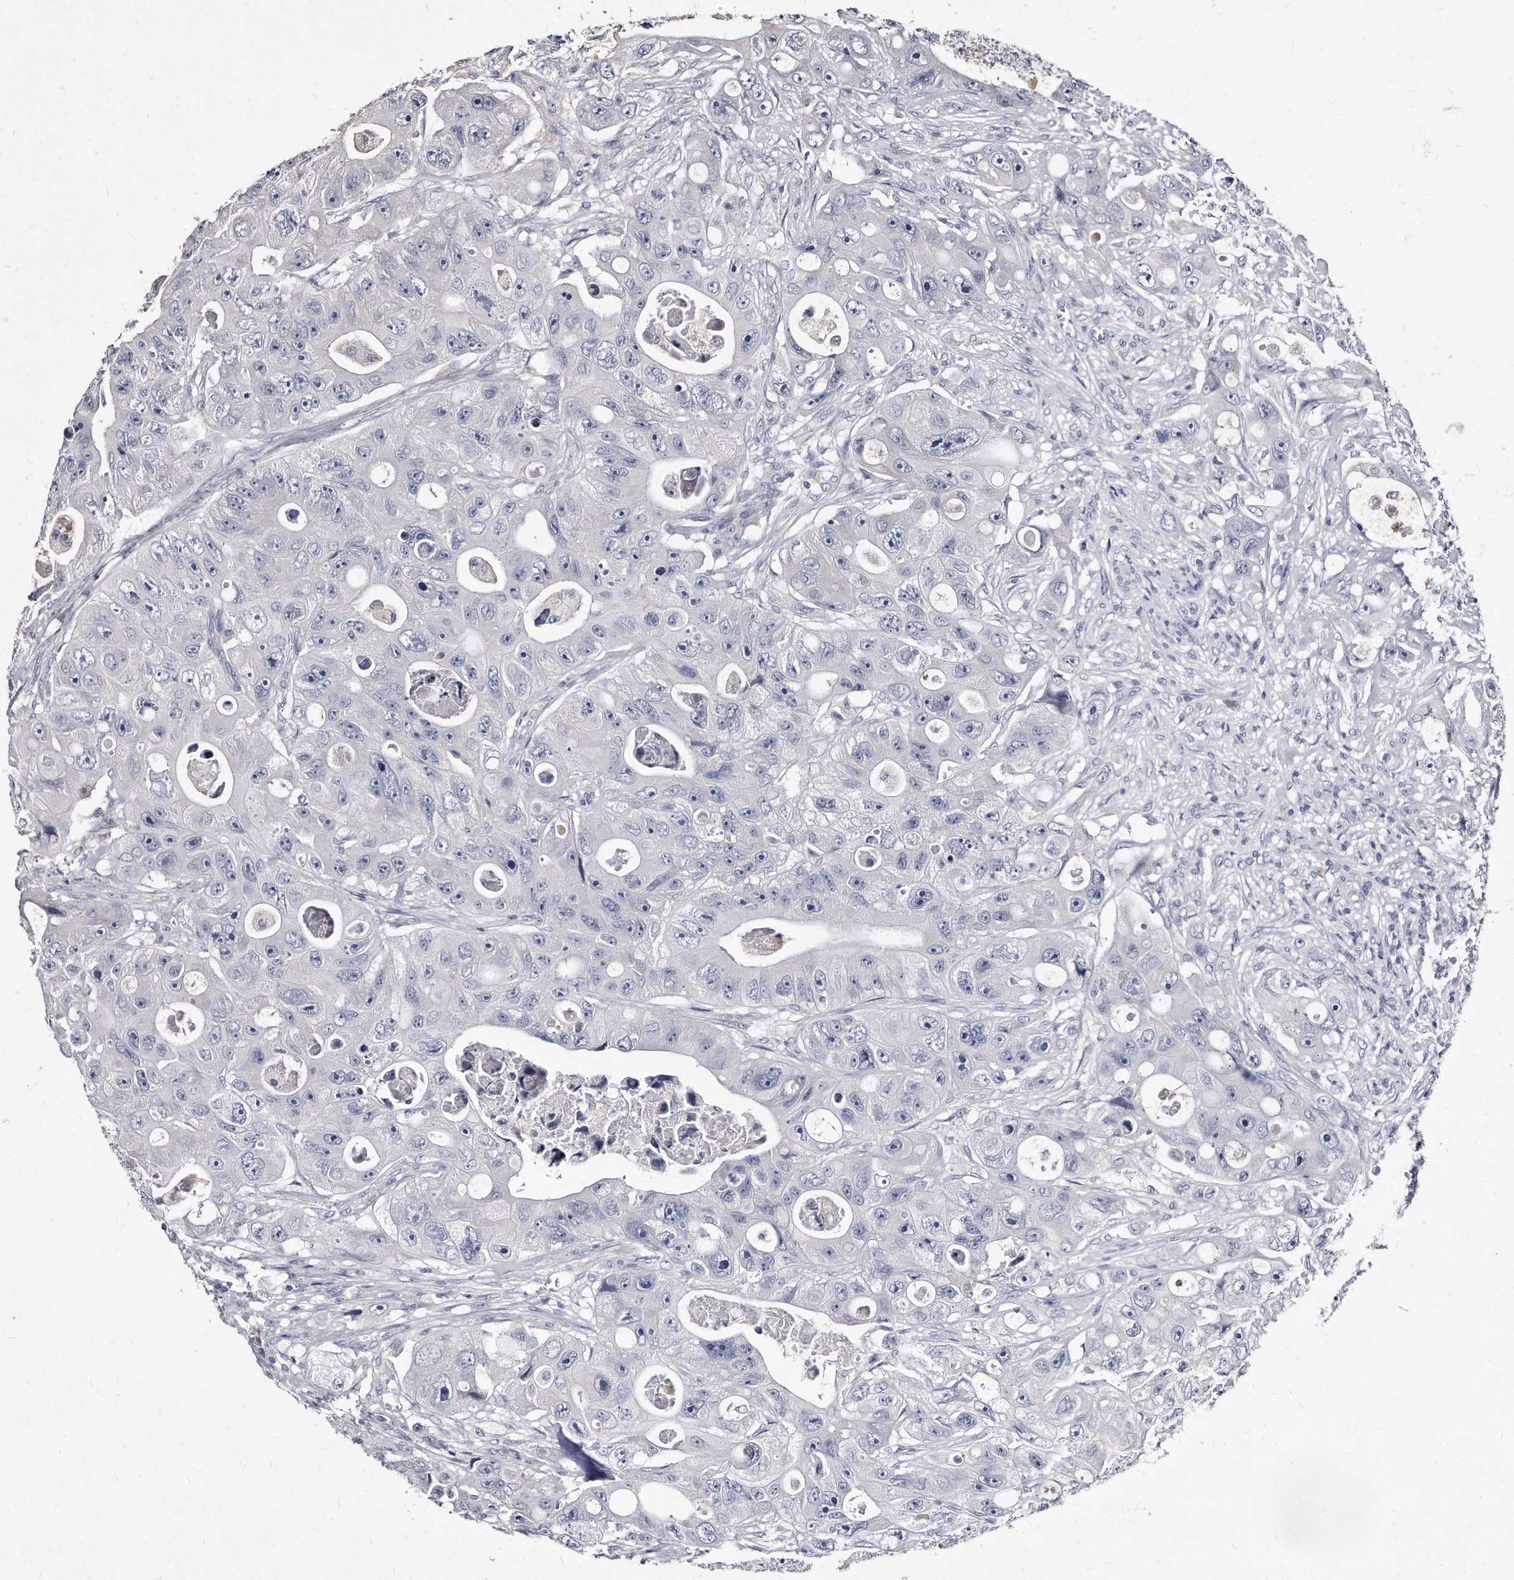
{"staining": {"intensity": "negative", "quantity": "none", "location": "none"}, "tissue": "colorectal cancer", "cell_type": "Tumor cells", "image_type": "cancer", "snomed": [{"axis": "morphology", "description": "Adenocarcinoma, NOS"}, {"axis": "topography", "description": "Colon"}], "caption": "Adenocarcinoma (colorectal) stained for a protein using immunohistochemistry exhibits no staining tumor cells.", "gene": "KLHDC3", "patient": {"sex": "female", "age": 46}}